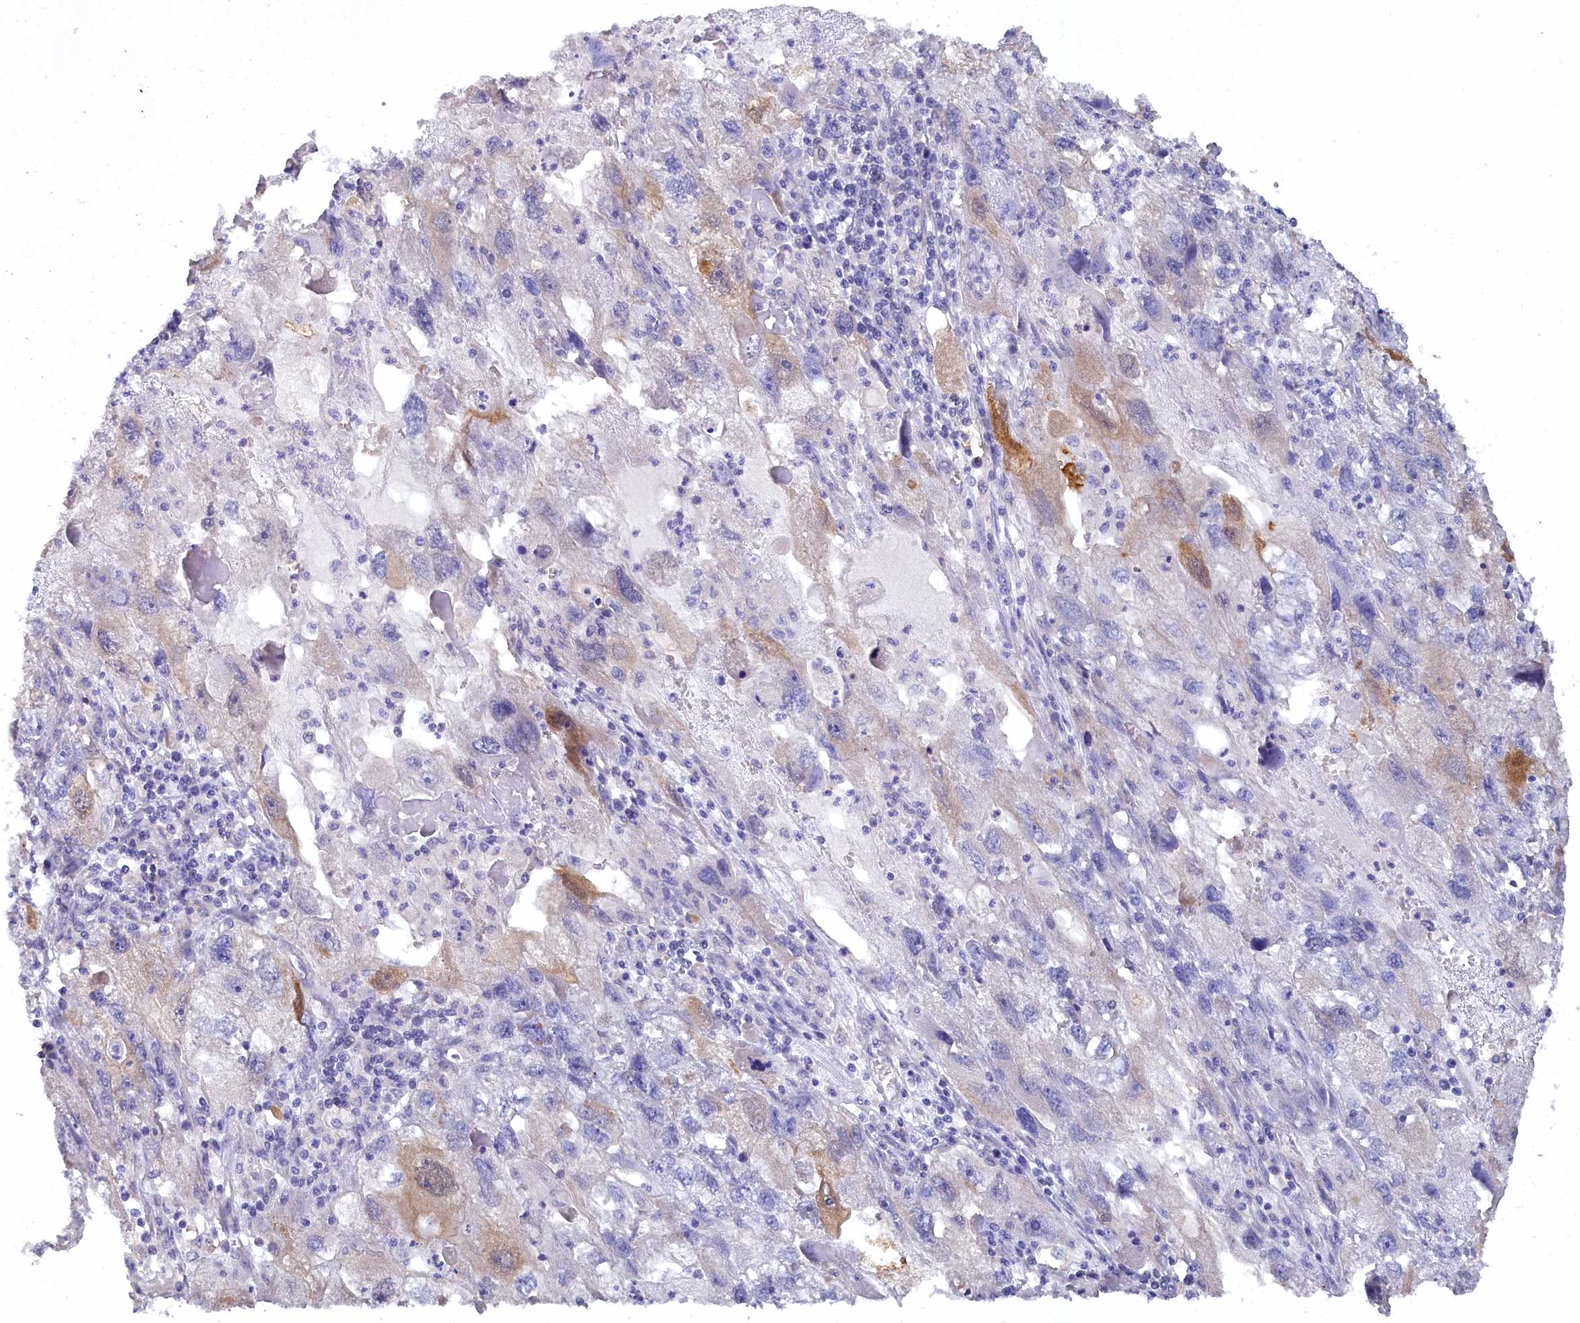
{"staining": {"intensity": "weak", "quantity": "<25%", "location": "cytoplasmic/membranous"}, "tissue": "endometrial cancer", "cell_type": "Tumor cells", "image_type": "cancer", "snomed": [{"axis": "morphology", "description": "Adenocarcinoma, NOS"}, {"axis": "topography", "description": "Endometrium"}], "caption": "This photomicrograph is of endometrial adenocarcinoma stained with immunohistochemistry (IHC) to label a protein in brown with the nuclei are counter-stained blue. There is no expression in tumor cells.", "gene": "AAMDC", "patient": {"sex": "female", "age": 49}}